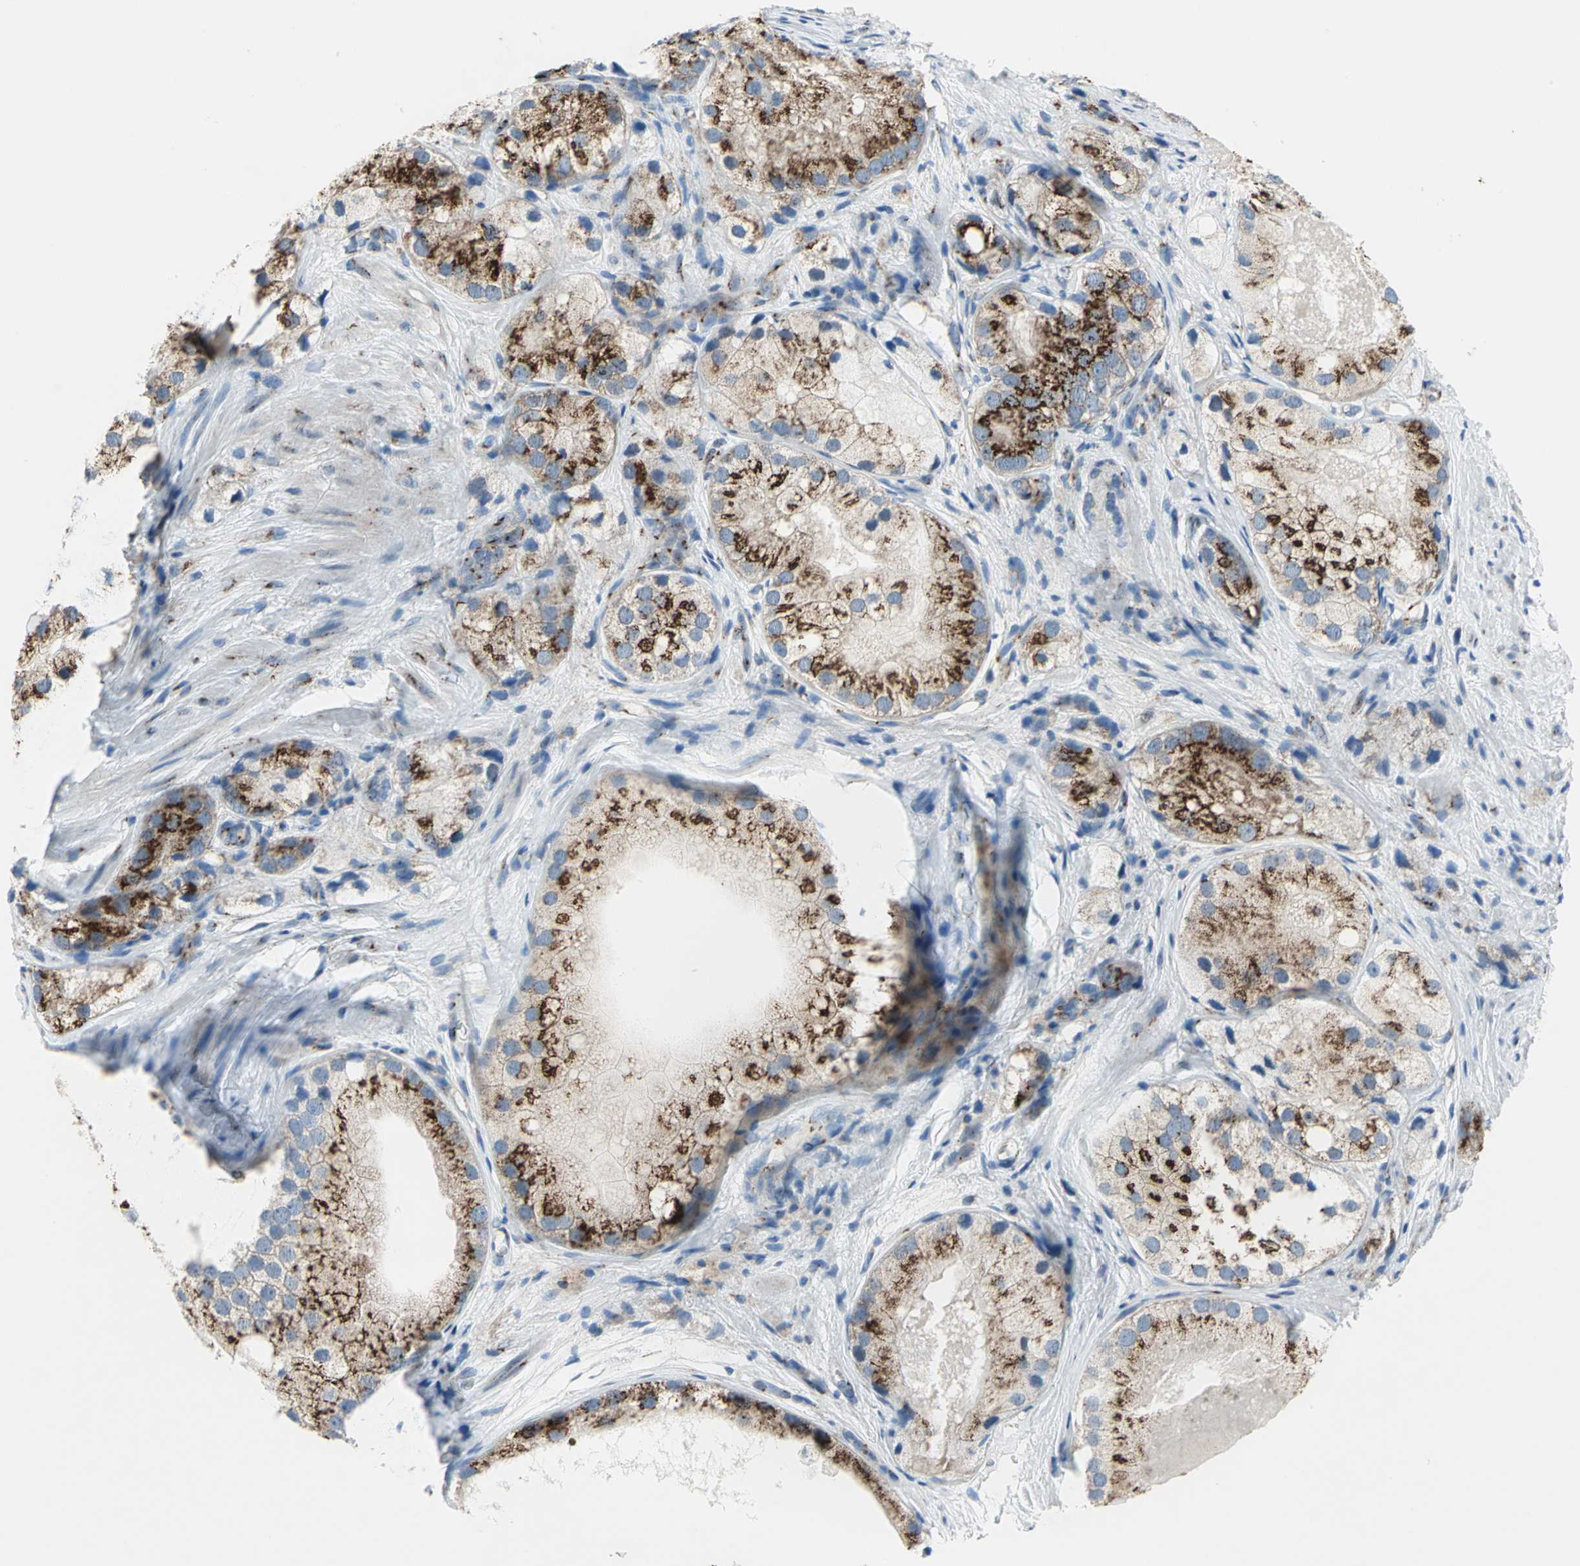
{"staining": {"intensity": "strong", "quantity": ">75%", "location": "cytoplasmic/membranous"}, "tissue": "prostate cancer", "cell_type": "Tumor cells", "image_type": "cancer", "snomed": [{"axis": "morphology", "description": "Adenocarcinoma, Low grade"}, {"axis": "topography", "description": "Prostate"}], "caption": "Immunohistochemical staining of prostate cancer (adenocarcinoma (low-grade)) displays high levels of strong cytoplasmic/membranous protein expression in approximately >75% of tumor cells.", "gene": "GPR3", "patient": {"sex": "male", "age": 69}}